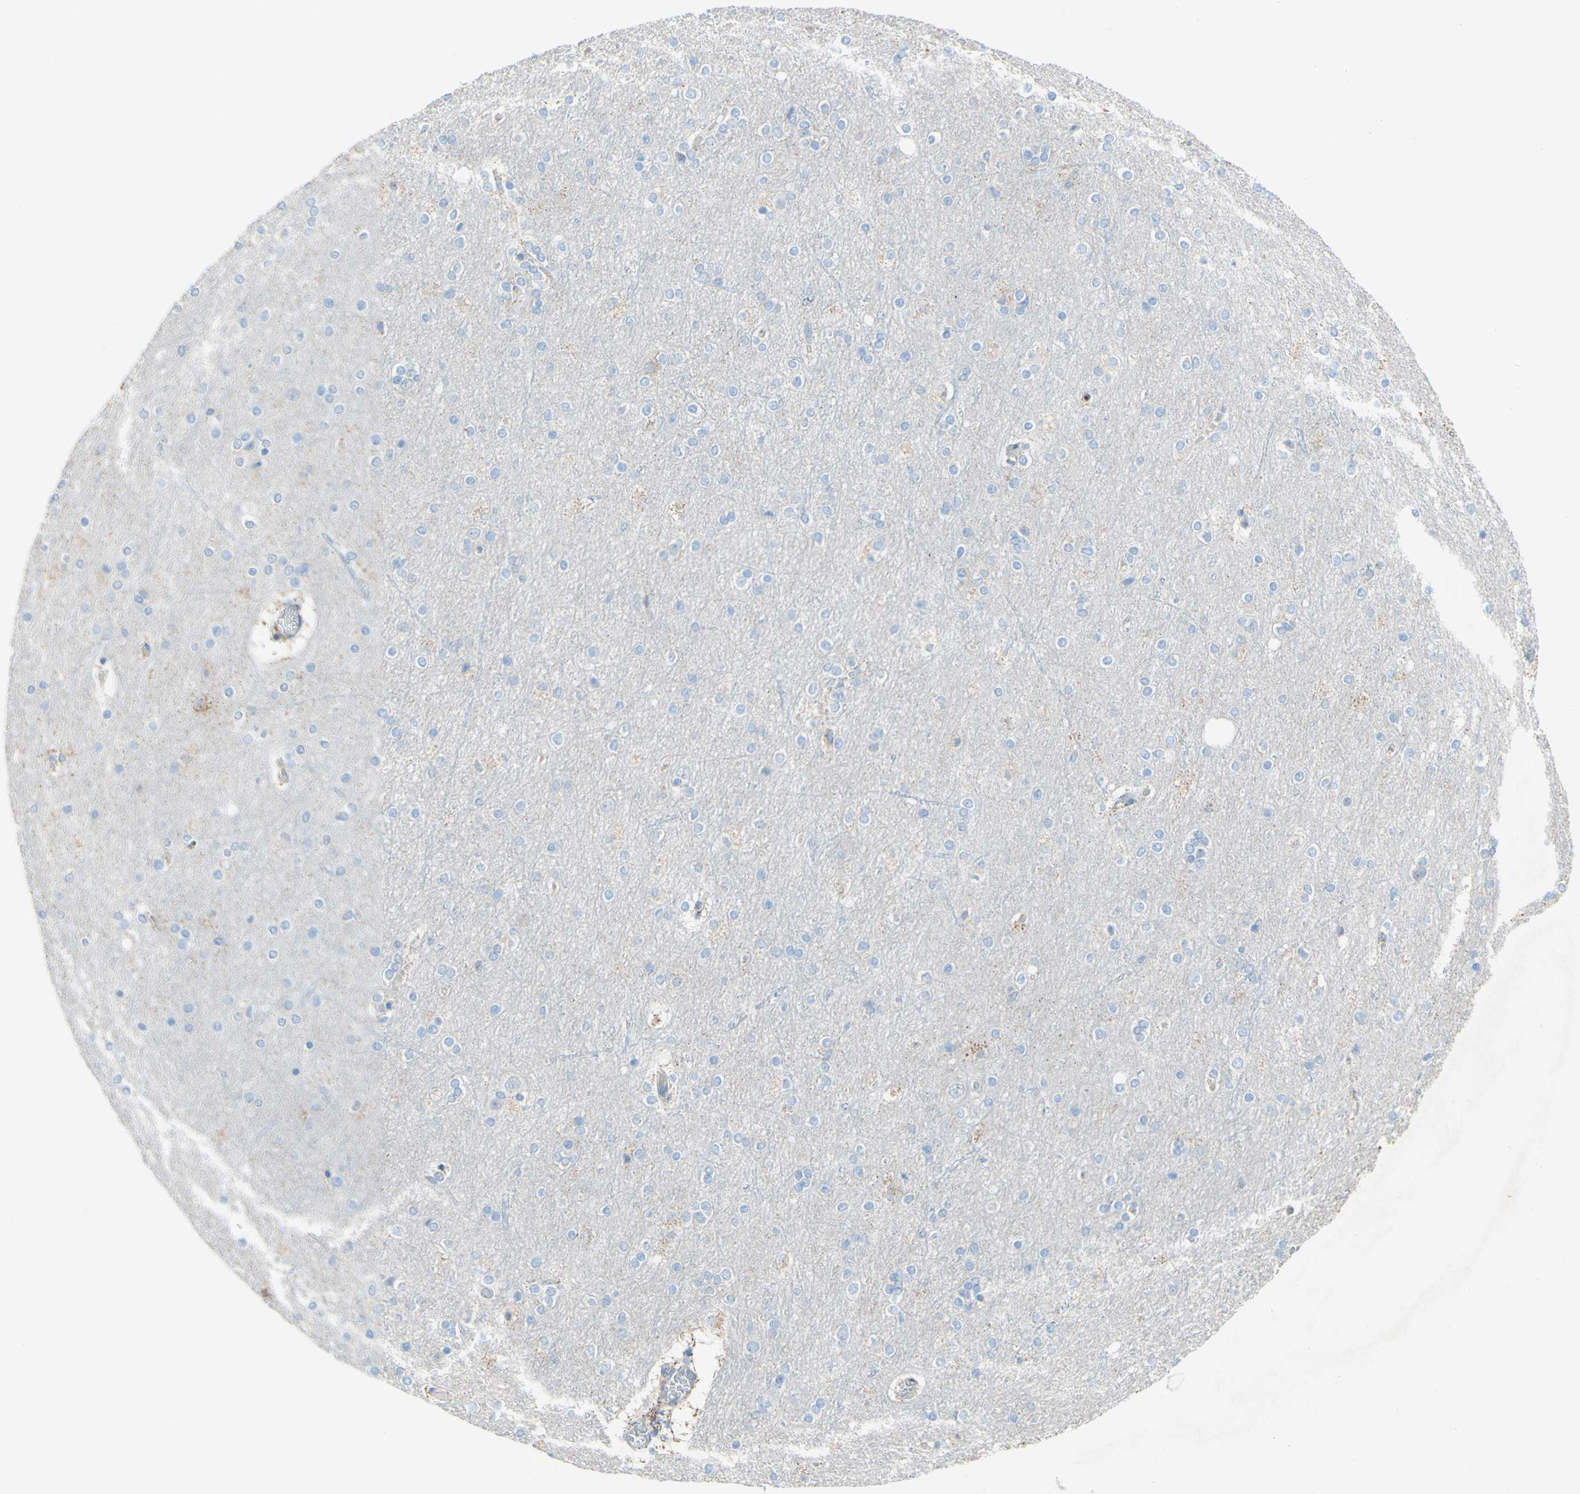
{"staining": {"intensity": "negative", "quantity": "none", "location": "none"}, "tissue": "cerebral cortex", "cell_type": "Endothelial cells", "image_type": "normal", "snomed": [{"axis": "morphology", "description": "Normal tissue, NOS"}, {"axis": "topography", "description": "Cerebral cortex"}], "caption": "DAB immunohistochemical staining of benign cerebral cortex reveals no significant staining in endothelial cells. The staining was performed using DAB to visualize the protein expression in brown, while the nuclei were stained in blue with hematoxylin (Magnification: 20x).", "gene": "ACADL", "patient": {"sex": "female", "age": 54}}